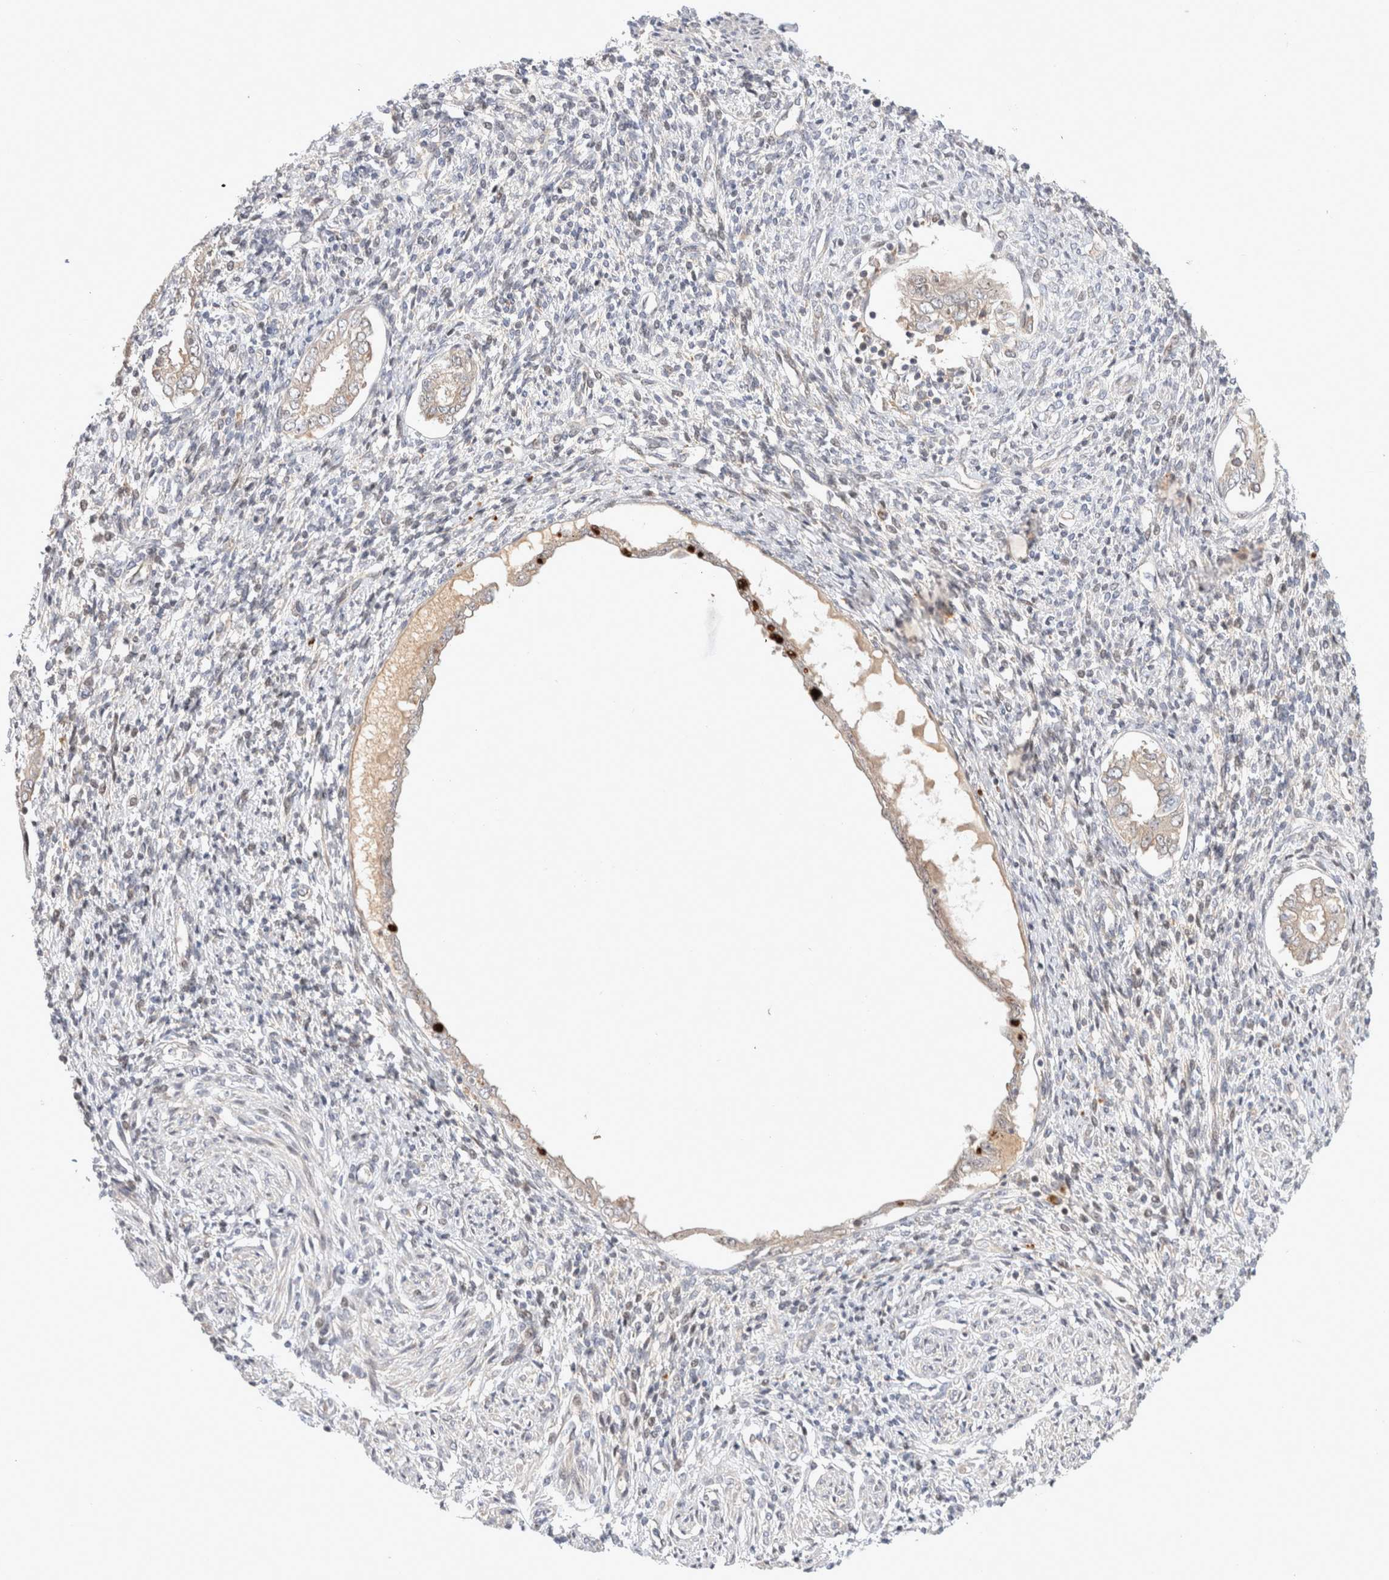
{"staining": {"intensity": "negative", "quantity": "none", "location": "none"}, "tissue": "endometrium", "cell_type": "Cells in endometrial stroma", "image_type": "normal", "snomed": [{"axis": "morphology", "description": "Normal tissue, NOS"}, {"axis": "topography", "description": "Endometrium"}], "caption": "Endometrium was stained to show a protein in brown. There is no significant staining in cells in endometrial stroma. (Stains: DAB IHC with hematoxylin counter stain, Microscopy: brightfield microscopy at high magnification).", "gene": "HTT", "patient": {"sex": "female", "age": 66}}